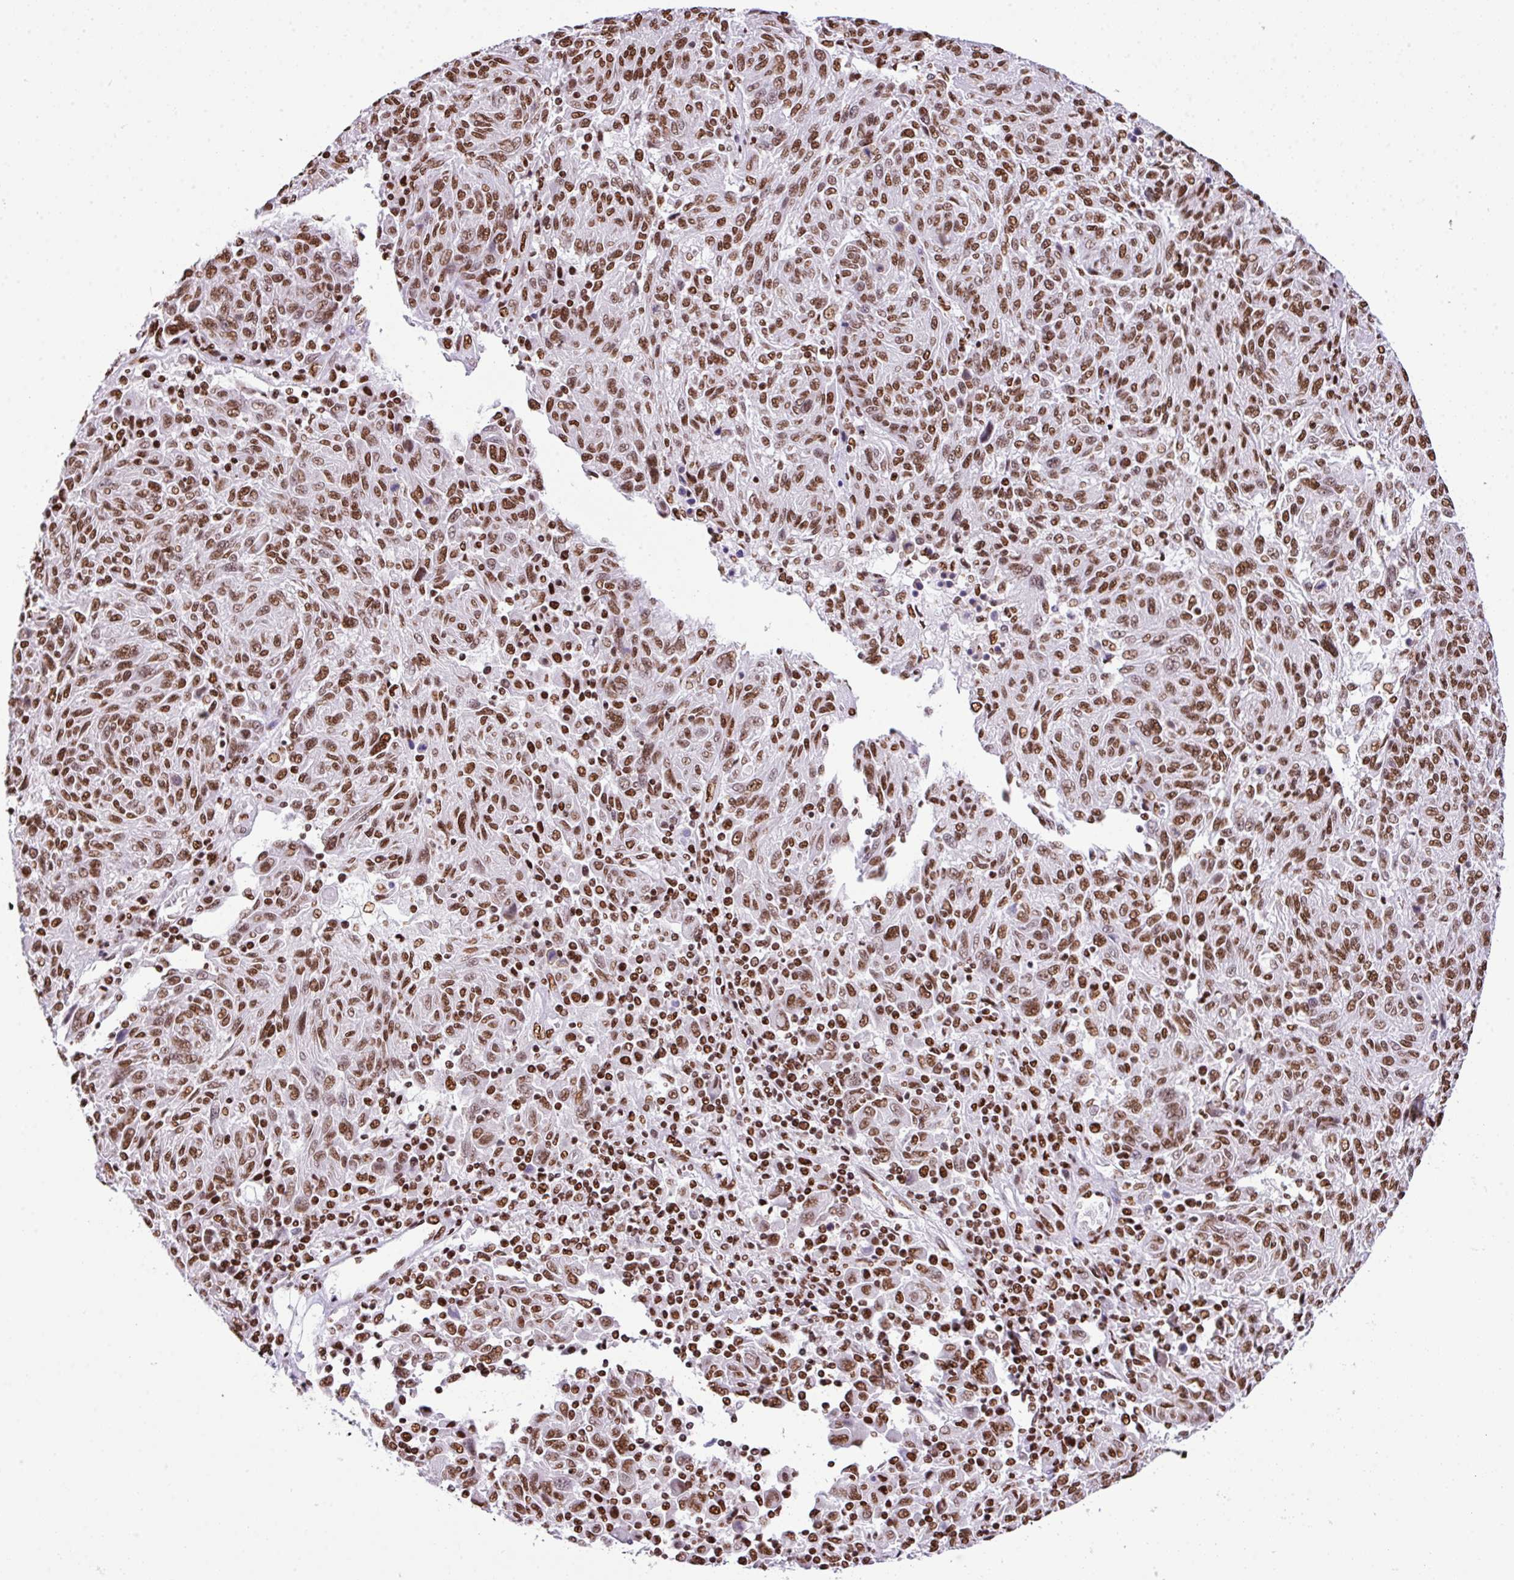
{"staining": {"intensity": "moderate", "quantity": ">75%", "location": "nuclear"}, "tissue": "melanoma", "cell_type": "Tumor cells", "image_type": "cancer", "snomed": [{"axis": "morphology", "description": "Malignant melanoma, NOS"}, {"axis": "topography", "description": "Skin"}], "caption": "Immunohistochemical staining of human melanoma displays medium levels of moderate nuclear protein expression in about >75% of tumor cells.", "gene": "RARG", "patient": {"sex": "male", "age": 53}}